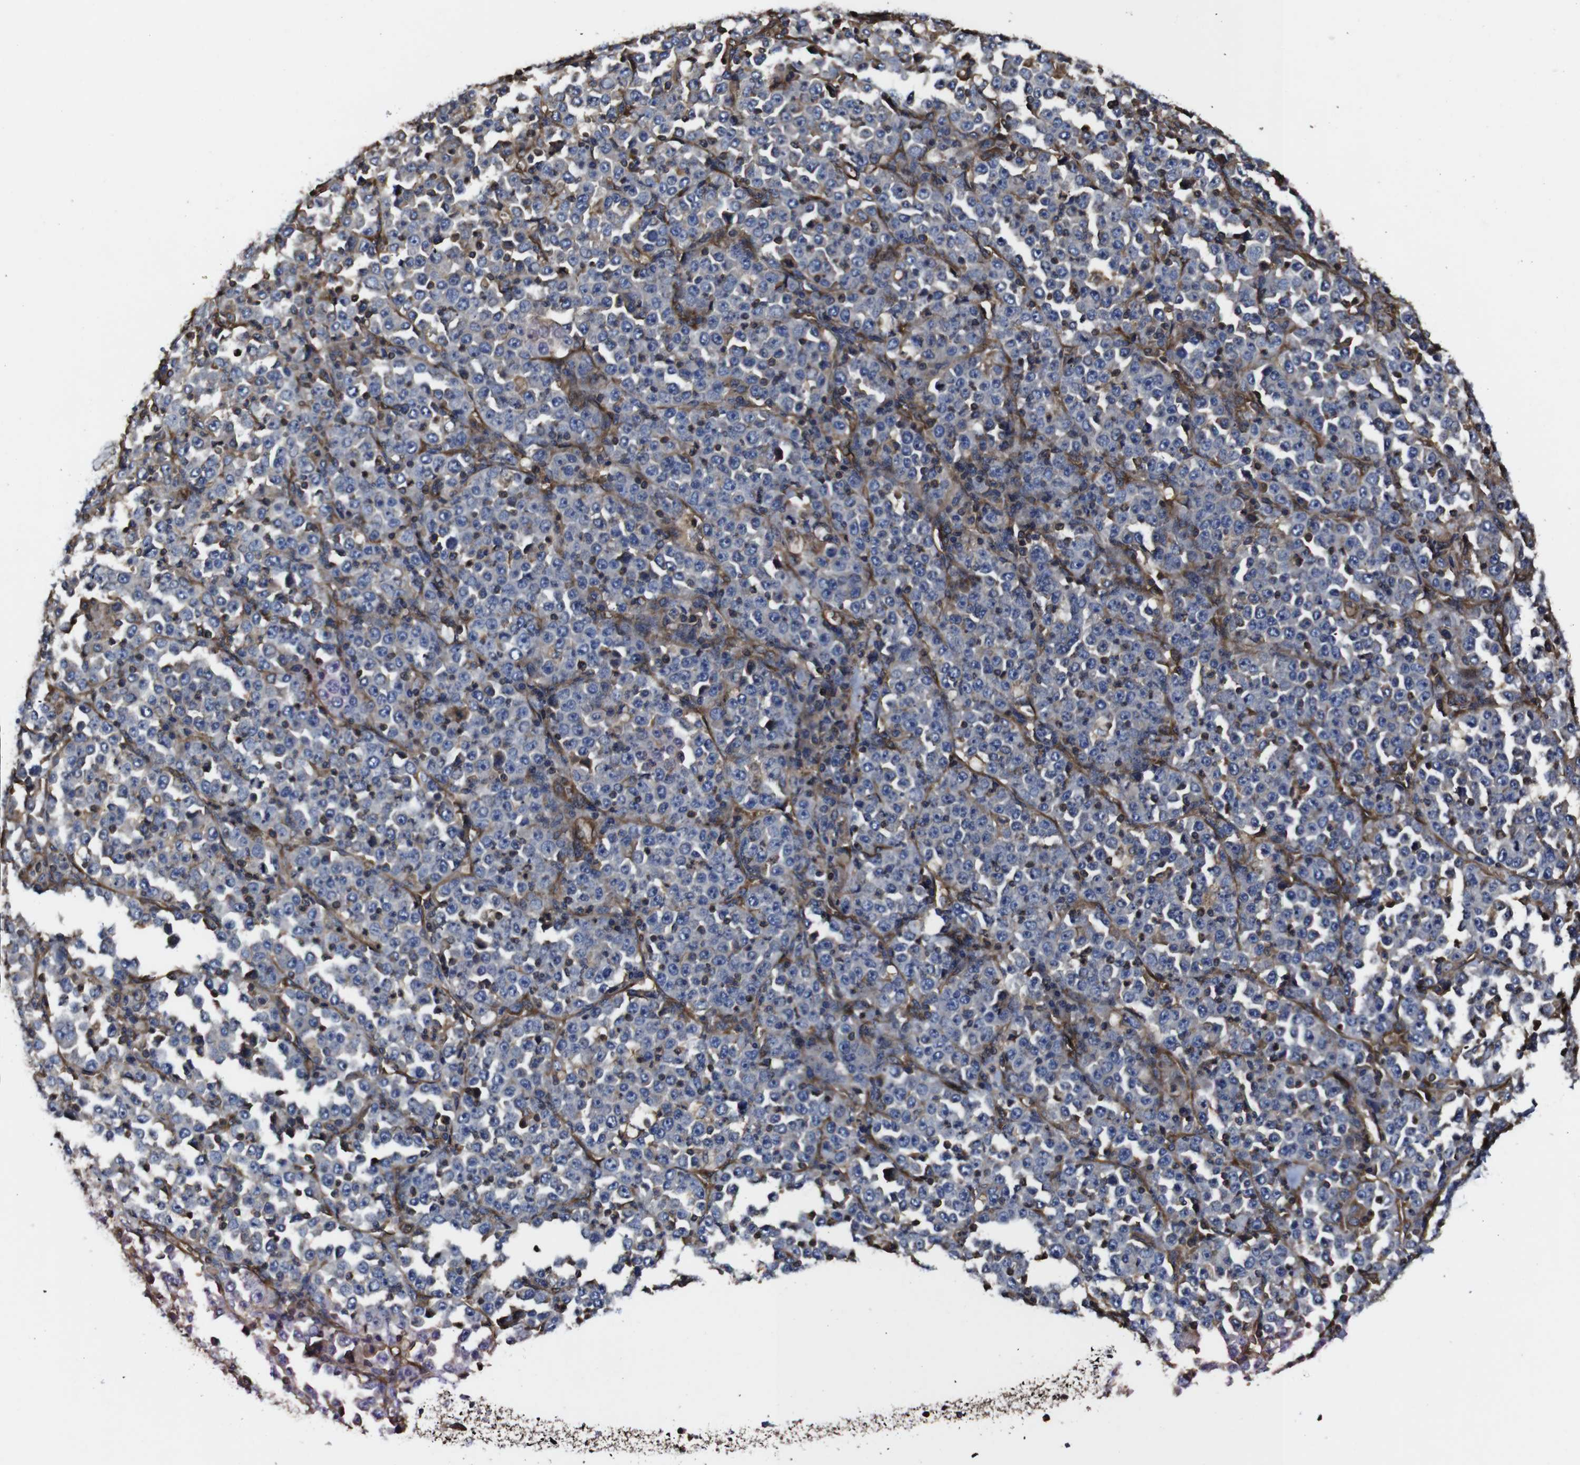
{"staining": {"intensity": "negative", "quantity": "none", "location": "none"}, "tissue": "stomach cancer", "cell_type": "Tumor cells", "image_type": "cancer", "snomed": [{"axis": "morphology", "description": "Normal tissue, NOS"}, {"axis": "morphology", "description": "Adenocarcinoma, NOS"}, {"axis": "topography", "description": "Stomach, upper"}, {"axis": "topography", "description": "Stomach"}], "caption": "An image of stomach cancer stained for a protein exhibits no brown staining in tumor cells. (Immunohistochemistry (ihc), brightfield microscopy, high magnification).", "gene": "MSN", "patient": {"sex": "male", "age": 59}}